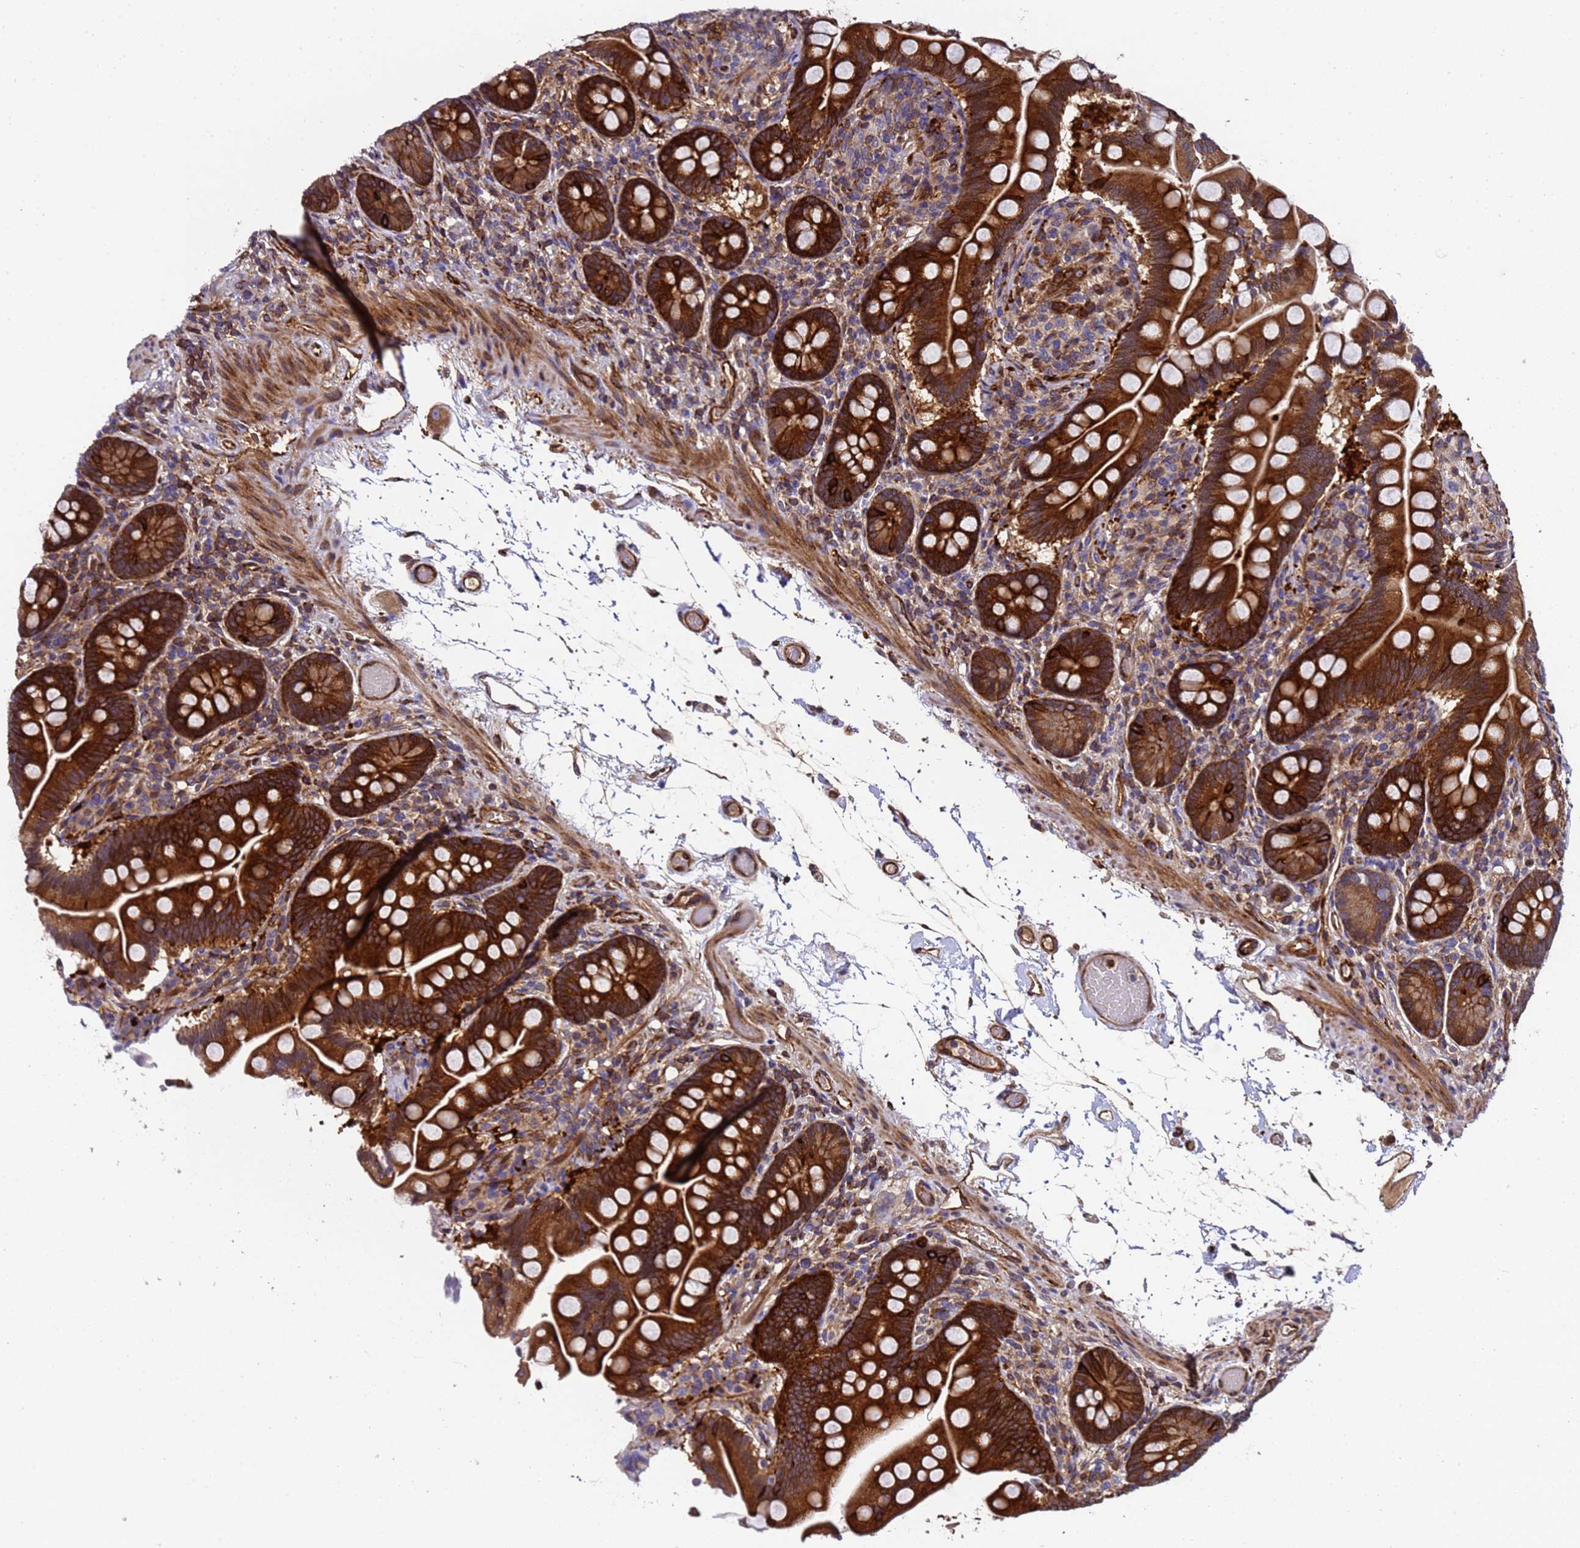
{"staining": {"intensity": "strong", "quantity": ">75%", "location": "cytoplasmic/membranous"}, "tissue": "small intestine", "cell_type": "Glandular cells", "image_type": "normal", "snomed": [{"axis": "morphology", "description": "Normal tissue, NOS"}, {"axis": "topography", "description": "Small intestine"}], "caption": "Immunohistochemistry (IHC) (DAB) staining of benign human small intestine displays strong cytoplasmic/membranous protein staining in about >75% of glandular cells. (Brightfield microscopy of DAB IHC at high magnification).", "gene": "MOCS1", "patient": {"sex": "female", "age": 64}}